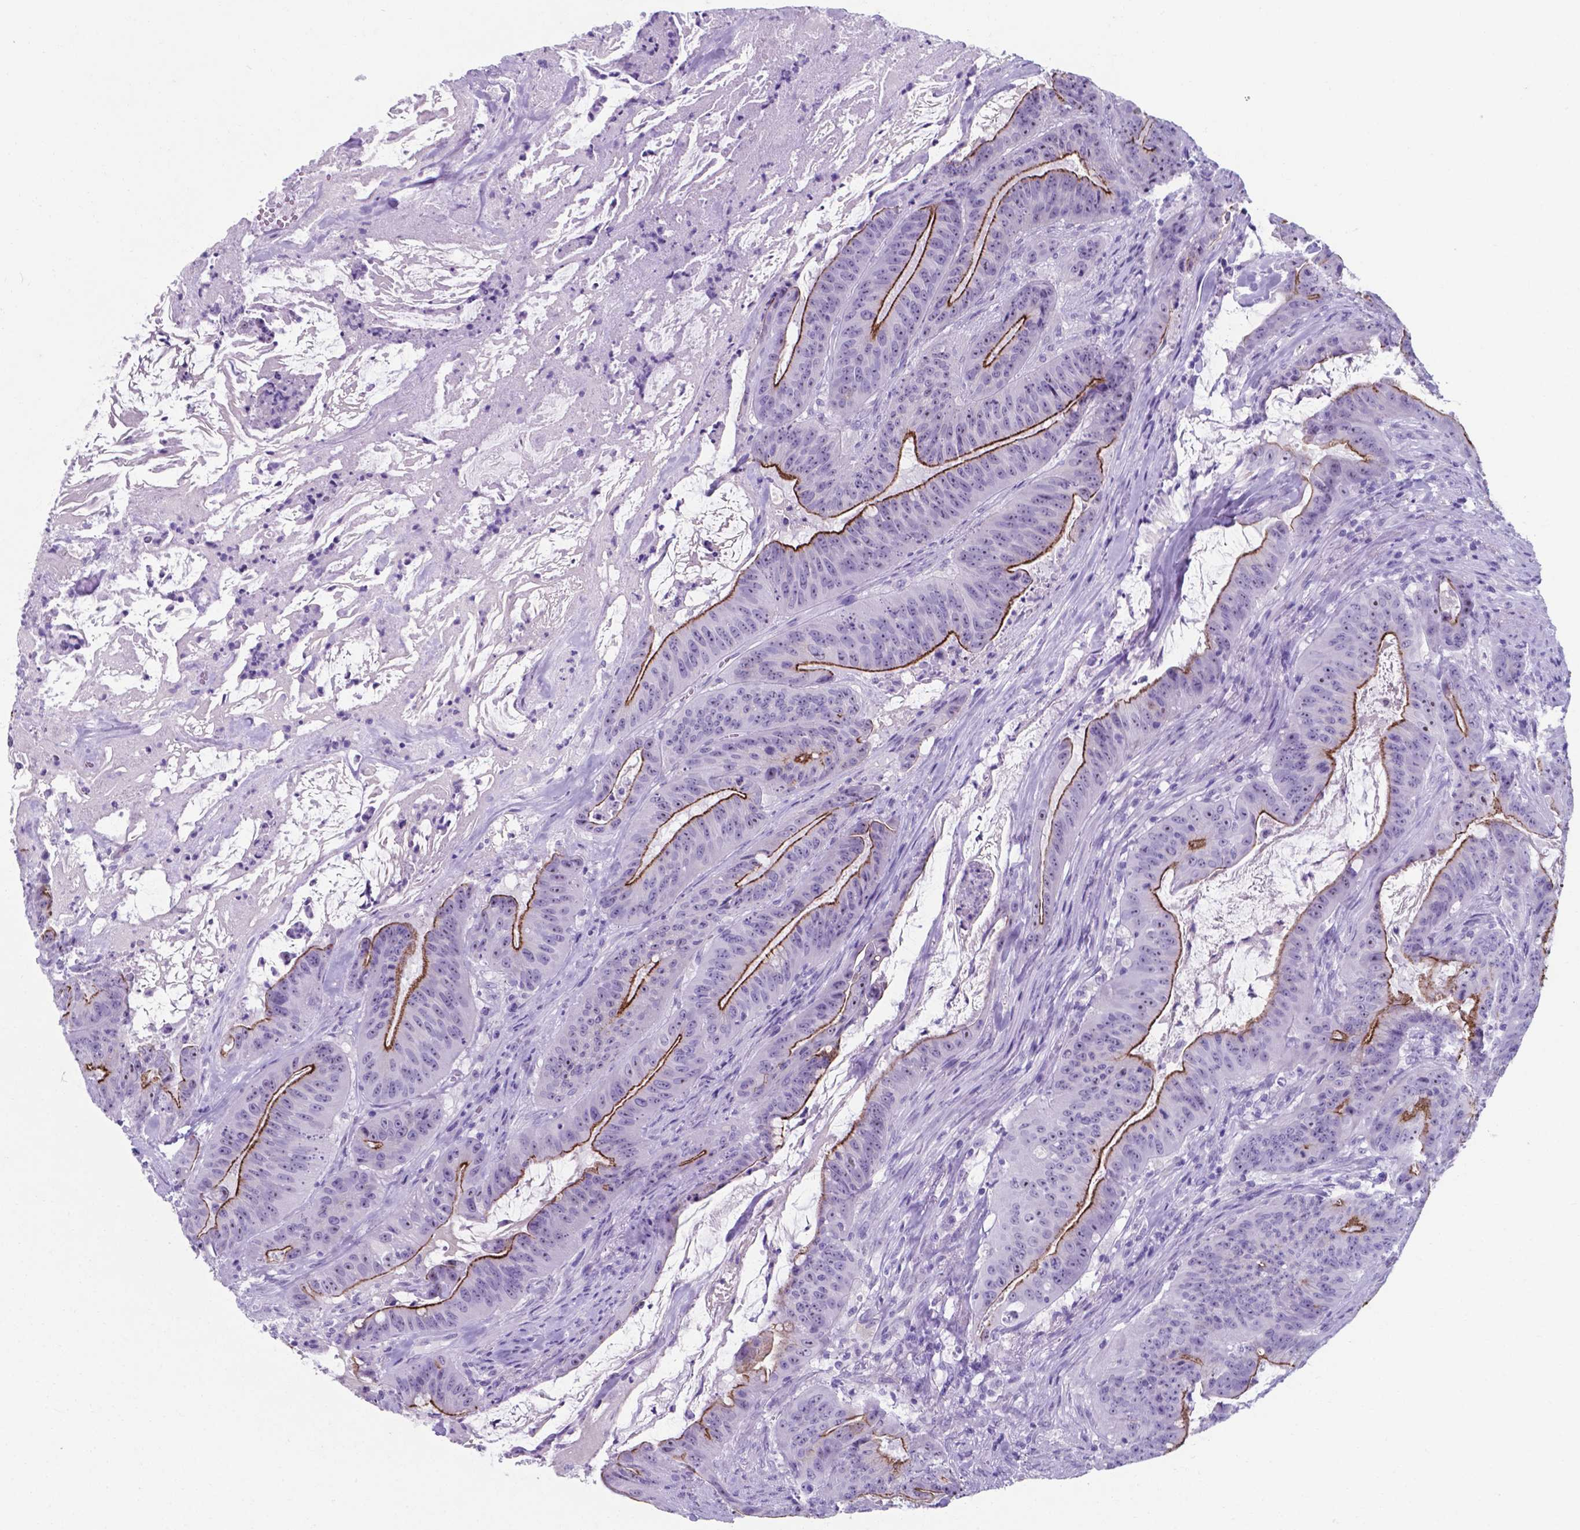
{"staining": {"intensity": "strong", "quantity": "25%-75%", "location": "cytoplasmic/membranous"}, "tissue": "colorectal cancer", "cell_type": "Tumor cells", "image_type": "cancer", "snomed": [{"axis": "morphology", "description": "Adenocarcinoma, NOS"}, {"axis": "topography", "description": "Colon"}], "caption": "Immunohistochemistry image of colorectal cancer stained for a protein (brown), which shows high levels of strong cytoplasmic/membranous expression in about 25%-75% of tumor cells.", "gene": "AP5B1", "patient": {"sex": "male", "age": 33}}